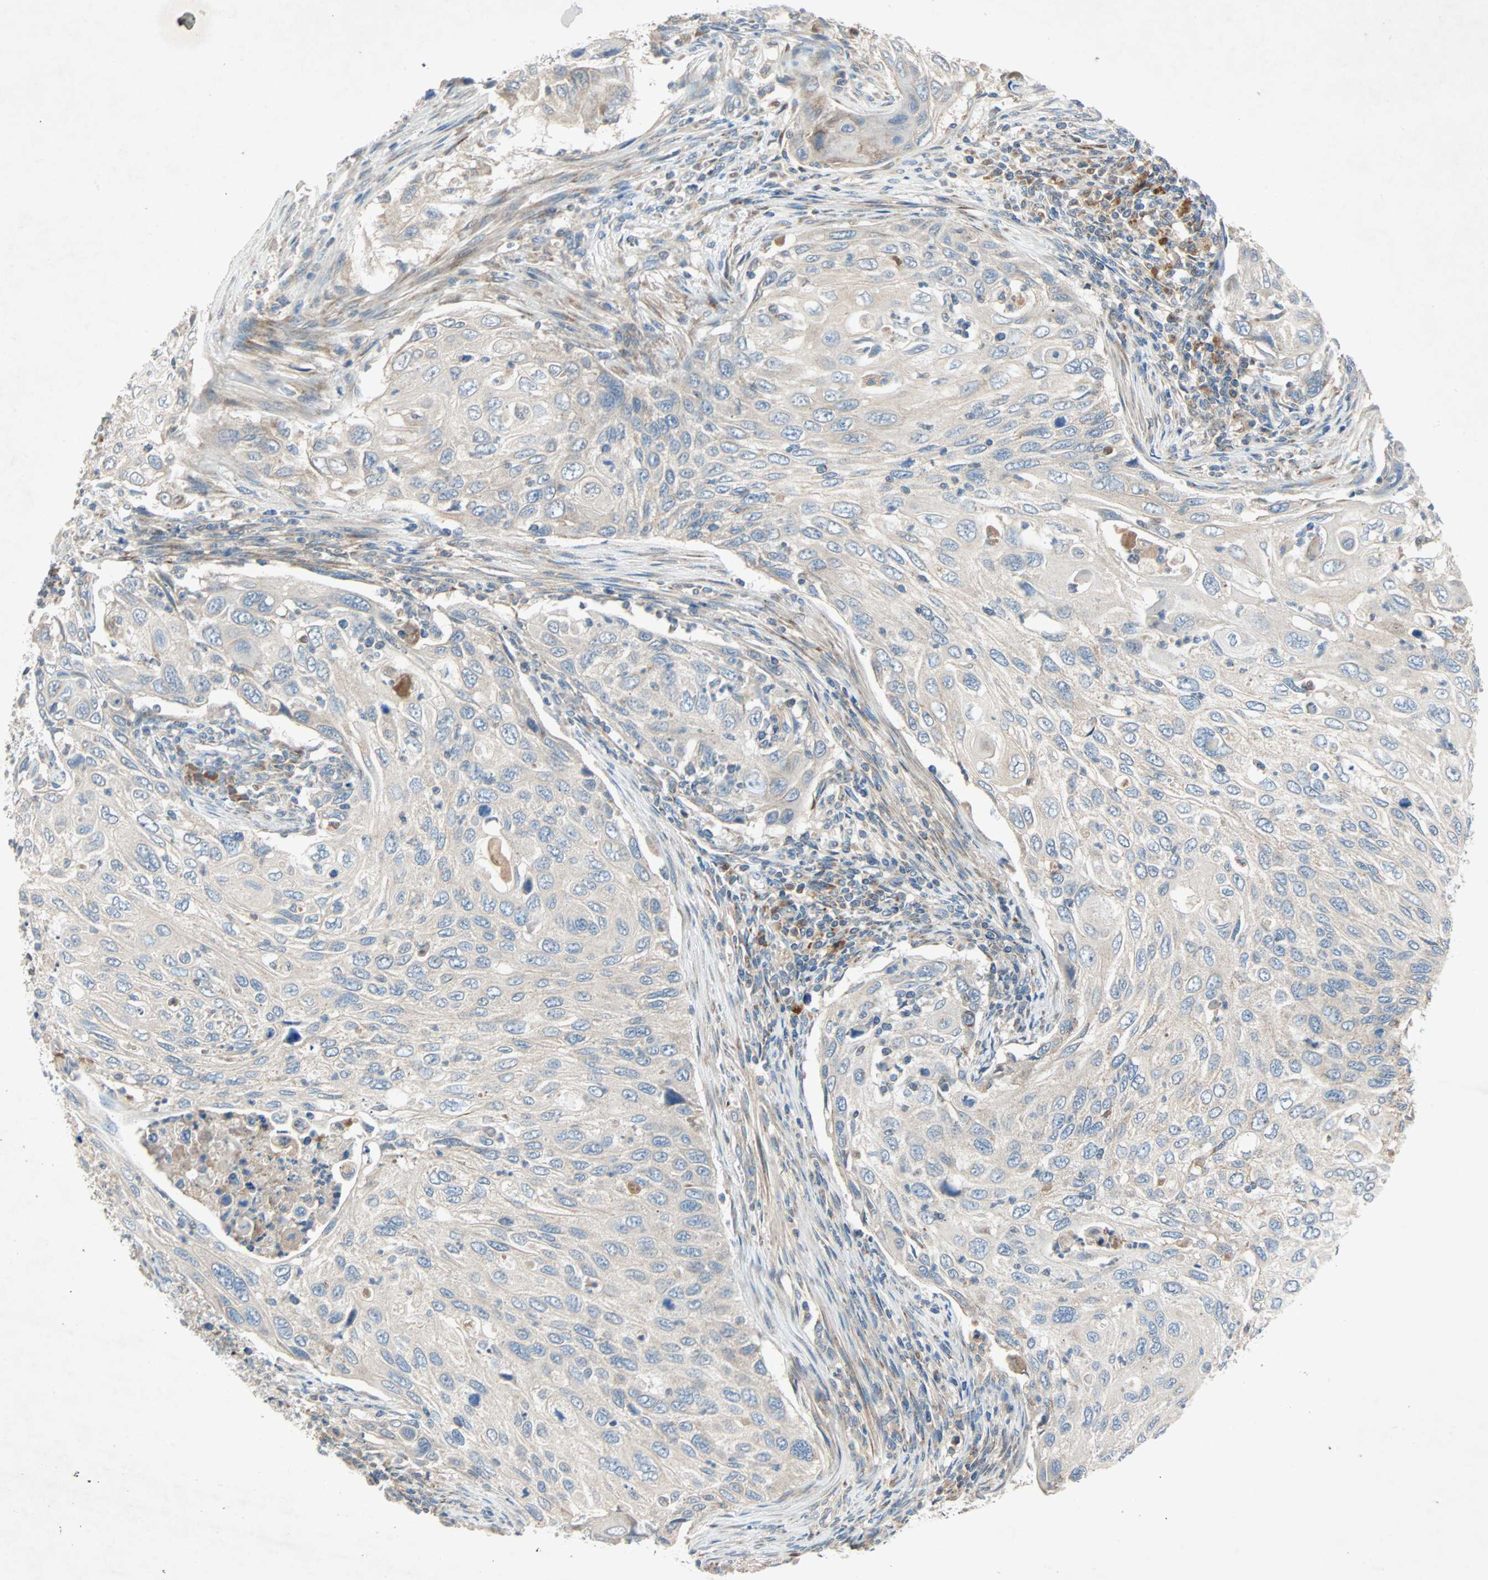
{"staining": {"intensity": "weak", "quantity": "25%-75%", "location": "cytoplasmic/membranous"}, "tissue": "cervical cancer", "cell_type": "Tumor cells", "image_type": "cancer", "snomed": [{"axis": "morphology", "description": "Squamous cell carcinoma, NOS"}, {"axis": "topography", "description": "Cervix"}], "caption": "Weak cytoplasmic/membranous protein positivity is appreciated in approximately 25%-75% of tumor cells in cervical squamous cell carcinoma. The protein of interest is shown in brown color, while the nuclei are stained blue.", "gene": "XYLT1", "patient": {"sex": "female", "age": 70}}